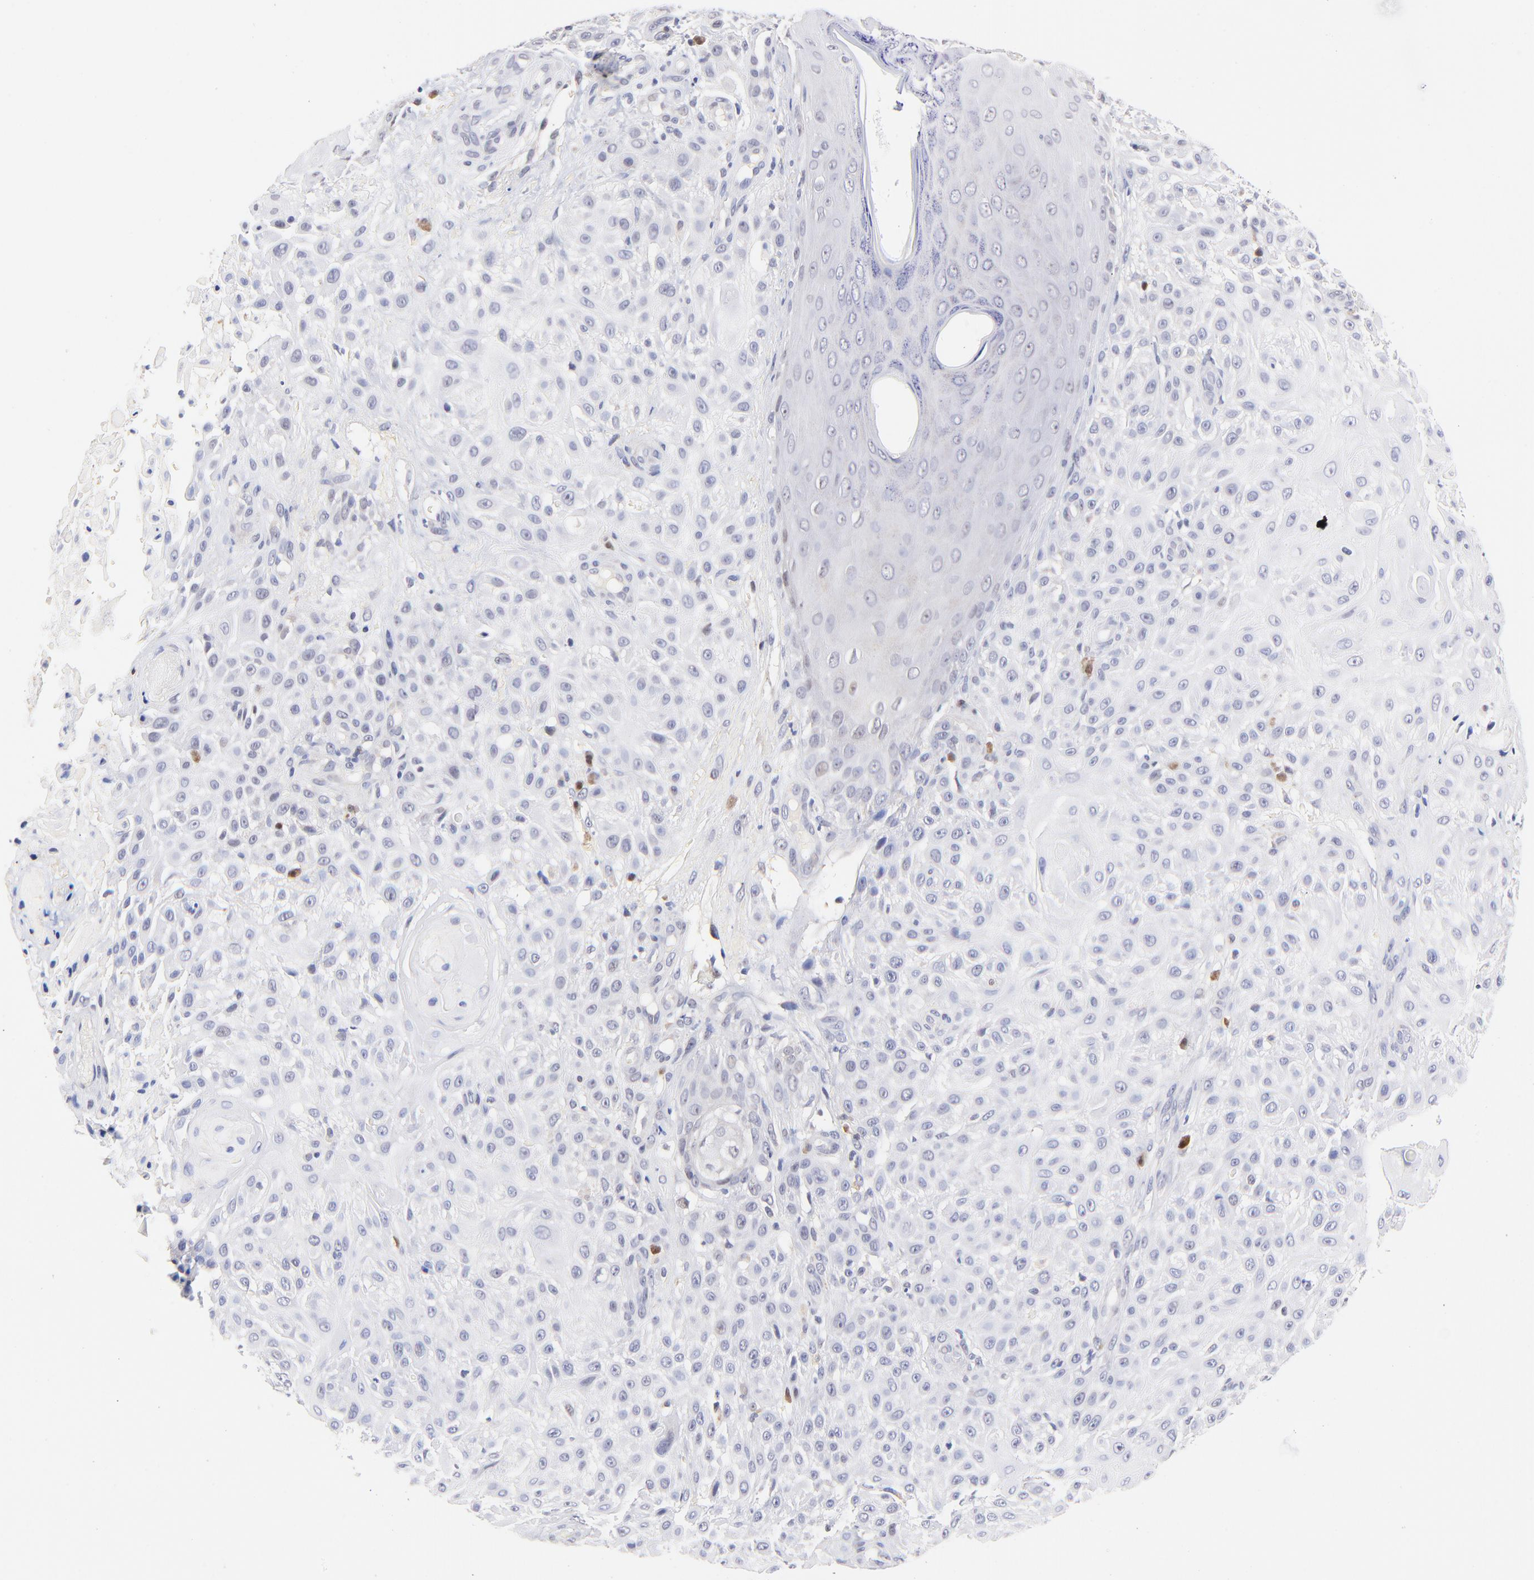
{"staining": {"intensity": "negative", "quantity": "none", "location": "none"}, "tissue": "skin cancer", "cell_type": "Tumor cells", "image_type": "cancer", "snomed": [{"axis": "morphology", "description": "Squamous cell carcinoma, NOS"}, {"axis": "topography", "description": "Skin"}], "caption": "High magnification brightfield microscopy of skin squamous cell carcinoma stained with DAB (brown) and counterstained with hematoxylin (blue): tumor cells show no significant expression.", "gene": "ZNF155", "patient": {"sex": "female", "age": 42}}